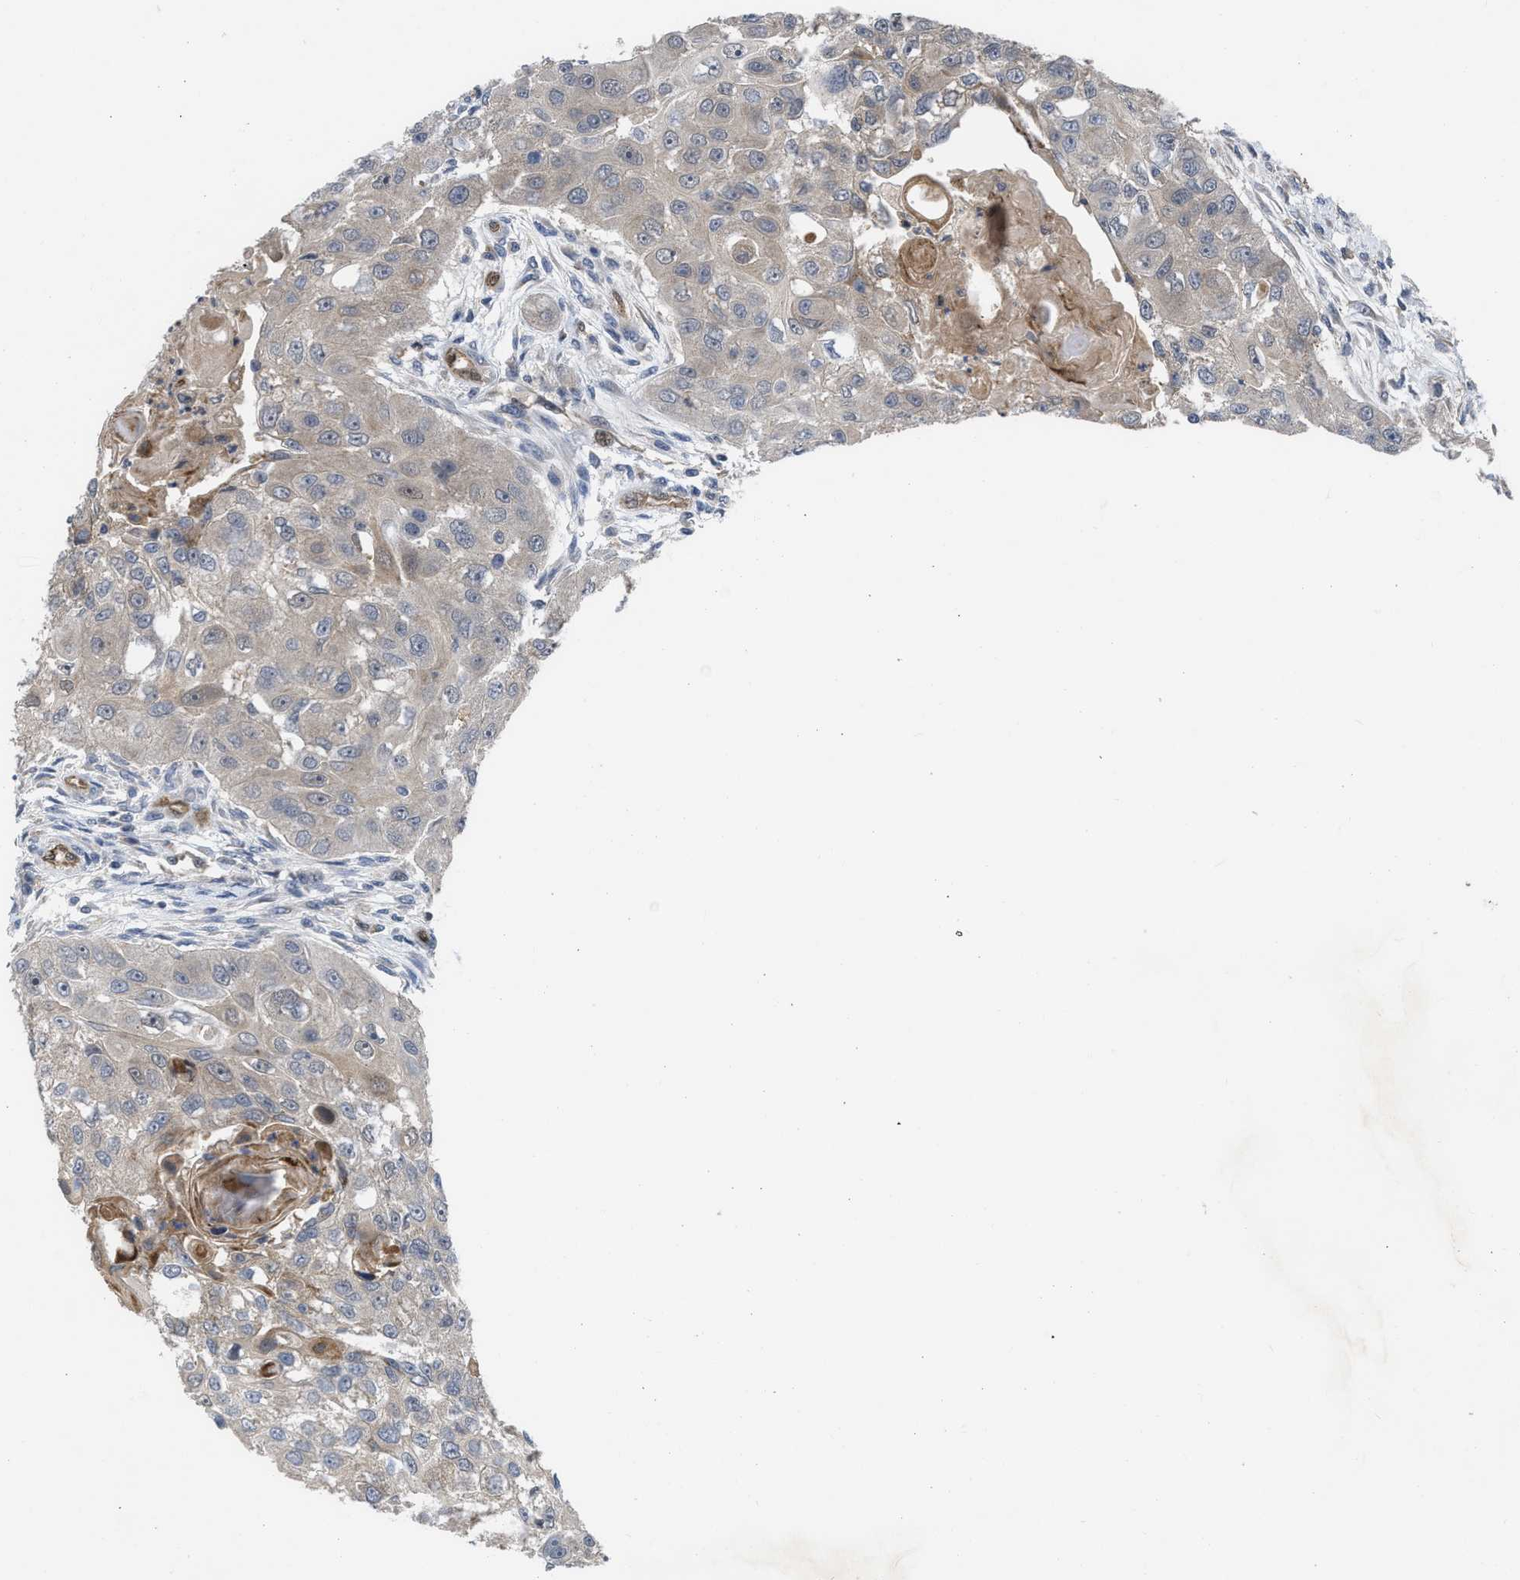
{"staining": {"intensity": "weak", "quantity": ">75%", "location": "cytoplasmic/membranous"}, "tissue": "head and neck cancer", "cell_type": "Tumor cells", "image_type": "cancer", "snomed": [{"axis": "morphology", "description": "Normal tissue, NOS"}, {"axis": "morphology", "description": "Squamous cell carcinoma, NOS"}, {"axis": "topography", "description": "Skeletal muscle"}, {"axis": "topography", "description": "Head-Neck"}], "caption": "Squamous cell carcinoma (head and neck) was stained to show a protein in brown. There is low levels of weak cytoplasmic/membranous expression in about >75% of tumor cells. The staining was performed using DAB to visualize the protein expression in brown, while the nuclei were stained in blue with hematoxylin (Magnification: 20x).", "gene": "LDAF1", "patient": {"sex": "male", "age": 51}}